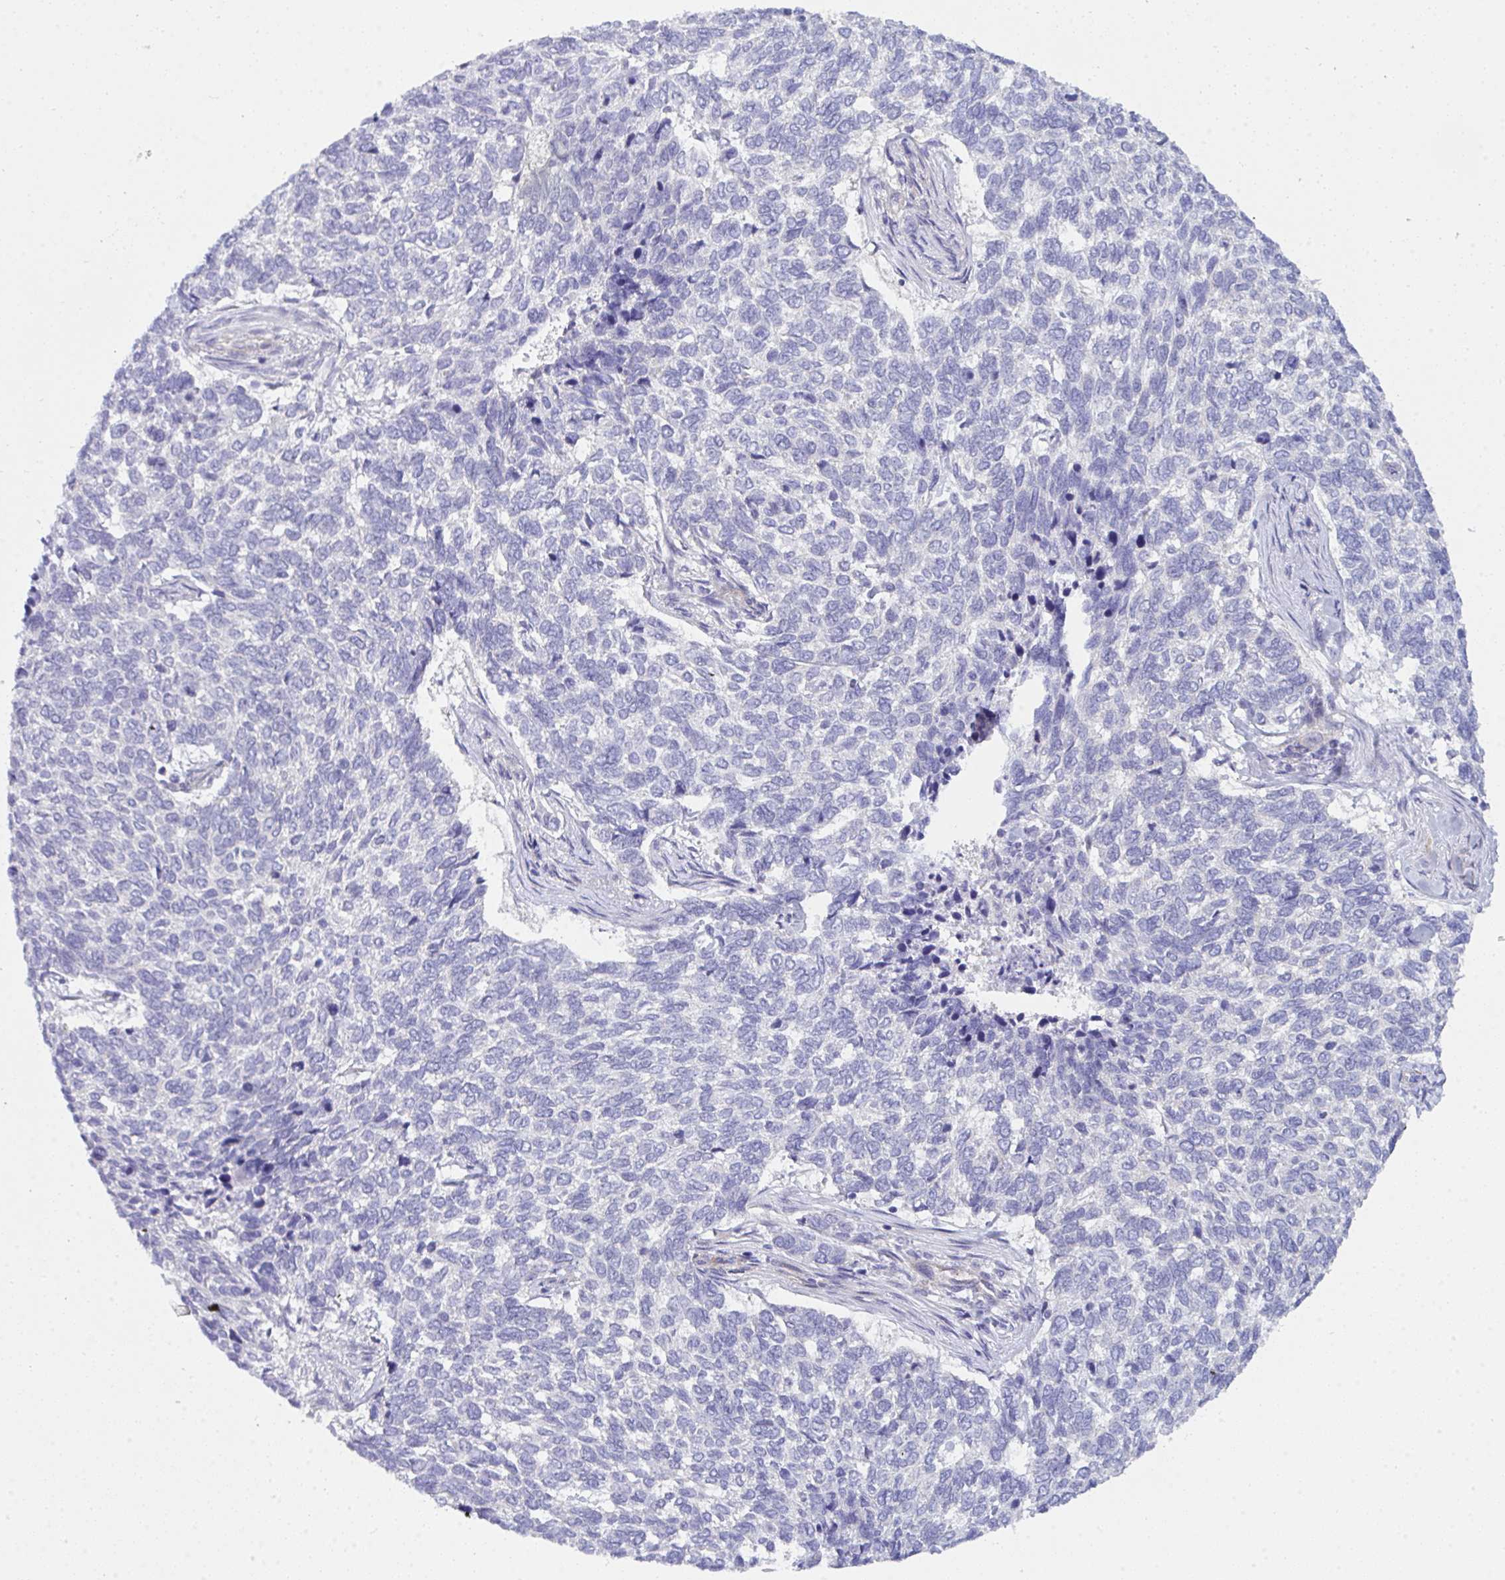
{"staining": {"intensity": "negative", "quantity": "none", "location": "none"}, "tissue": "skin cancer", "cell_type": "Tumor cells", "image_type": "cancer", "snomed": [{"axis": "morphology", "description": "Basal cell carcinoma"}, {"axis": "topography", "description": "Skin"}], "caption": "Immunohistochemistry histopathology image of neoplastic tissue: skin cancer stained with DAB demonstrates no significant protein positivity in tumor cells.", "gene": "GAB1", "patient": {"sex": "female", "age": 65}}